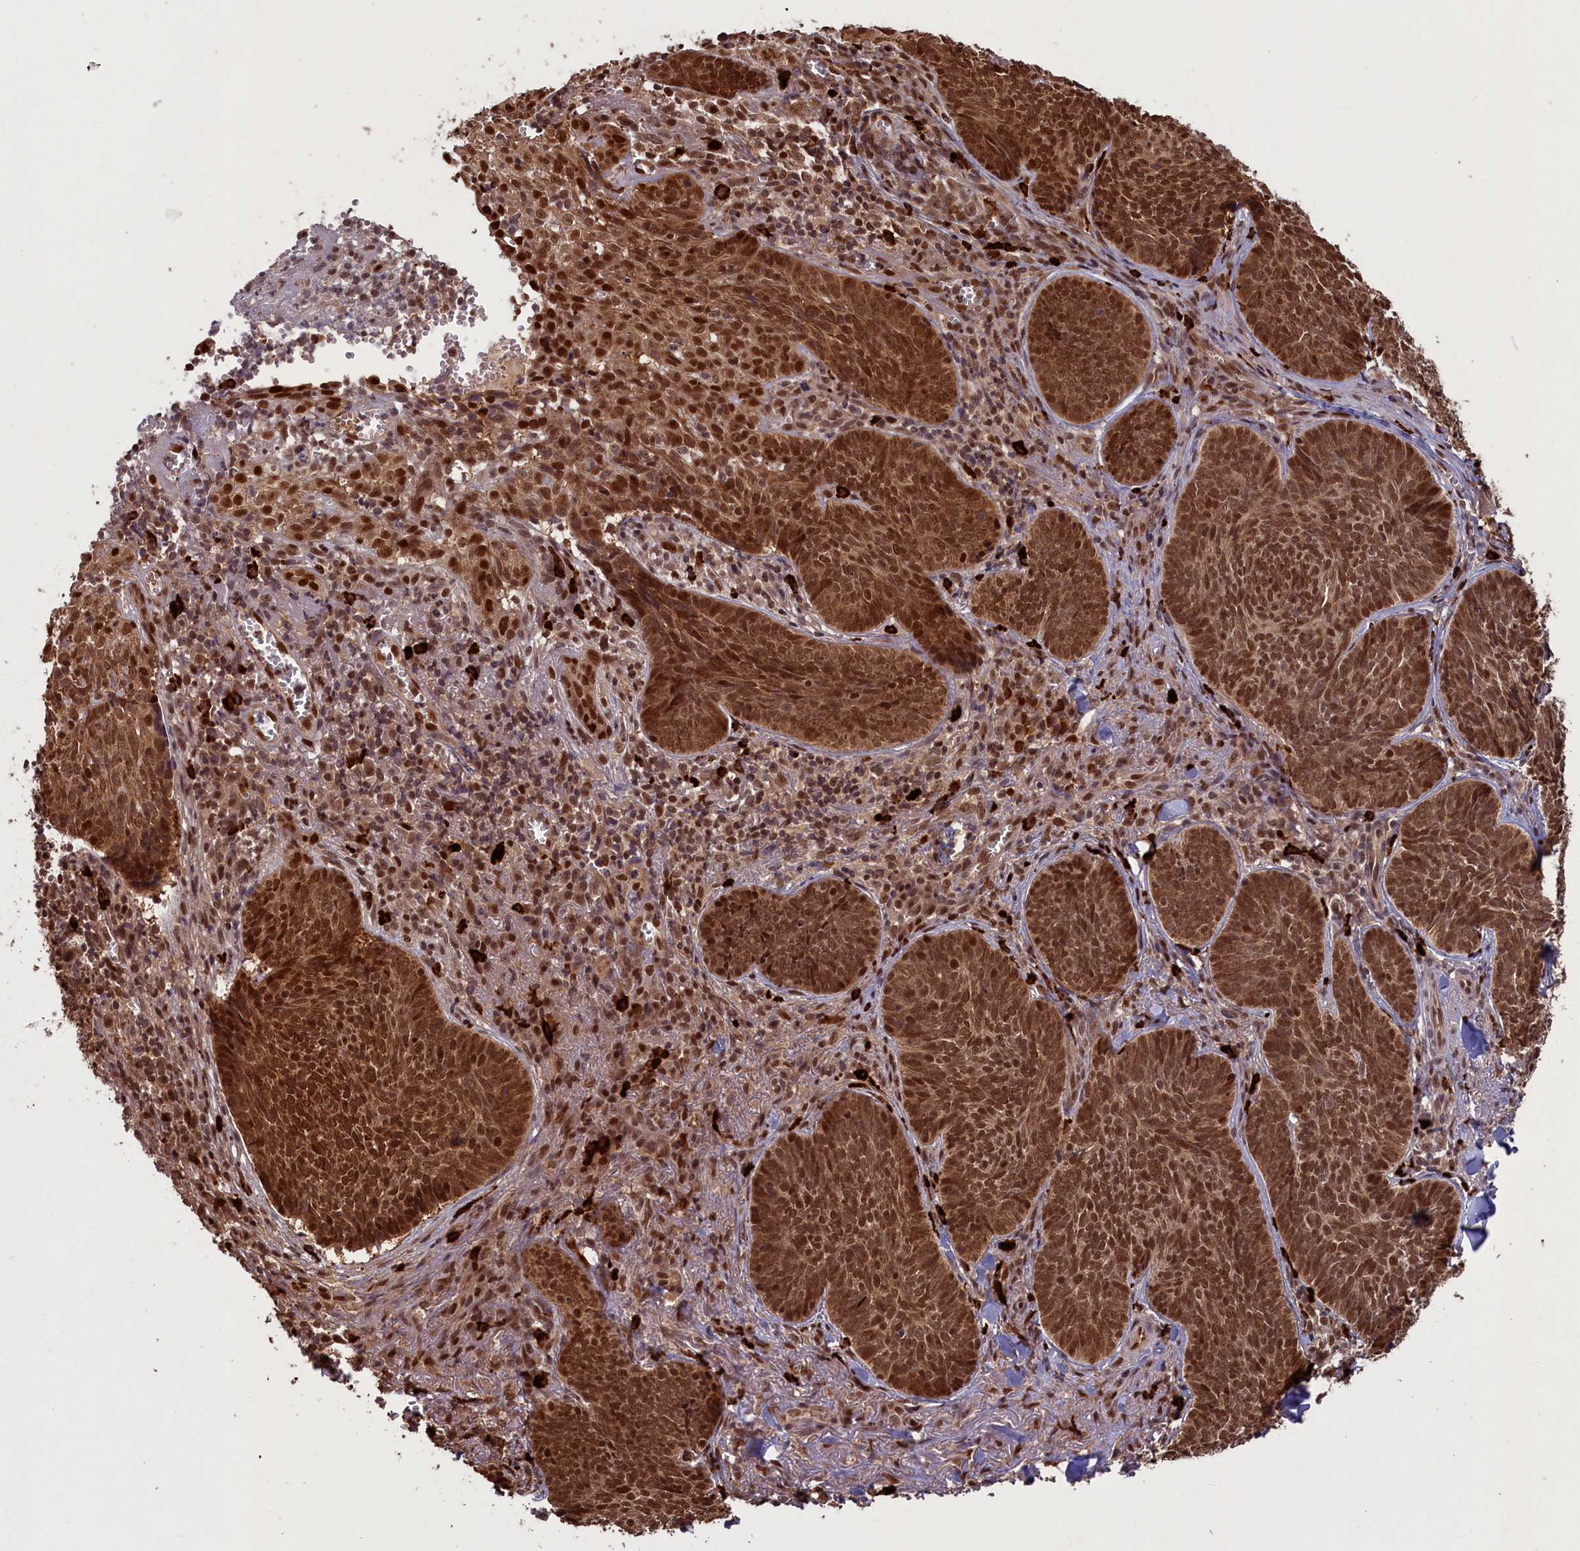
{"staining": {"intensity": "strong", "quantity": ">75%", "location": "cytoplasmic/membranous,nuclear"}, "tissue": "skin cancer", "cell_type": "Tumor cells", "image_type": "cancer", "snomed": [{"axis": "morphology", "description": "Basal cell carcinoma"}, {"axis": "topography", "description": "Skin"}], "caption": "Protein staining displays strong cytoplasmic/membranous and nuclear expression in about >75% of tumor cells in skin cancer. The staining is performed using DAB (3,3'-diaminobenzidine) brown chromogen to label protein expression. The nuclei are counter-stained blue using hematoxylin.", "gene": "NAE1", "patient": {"sex": "female", "age": 74}}